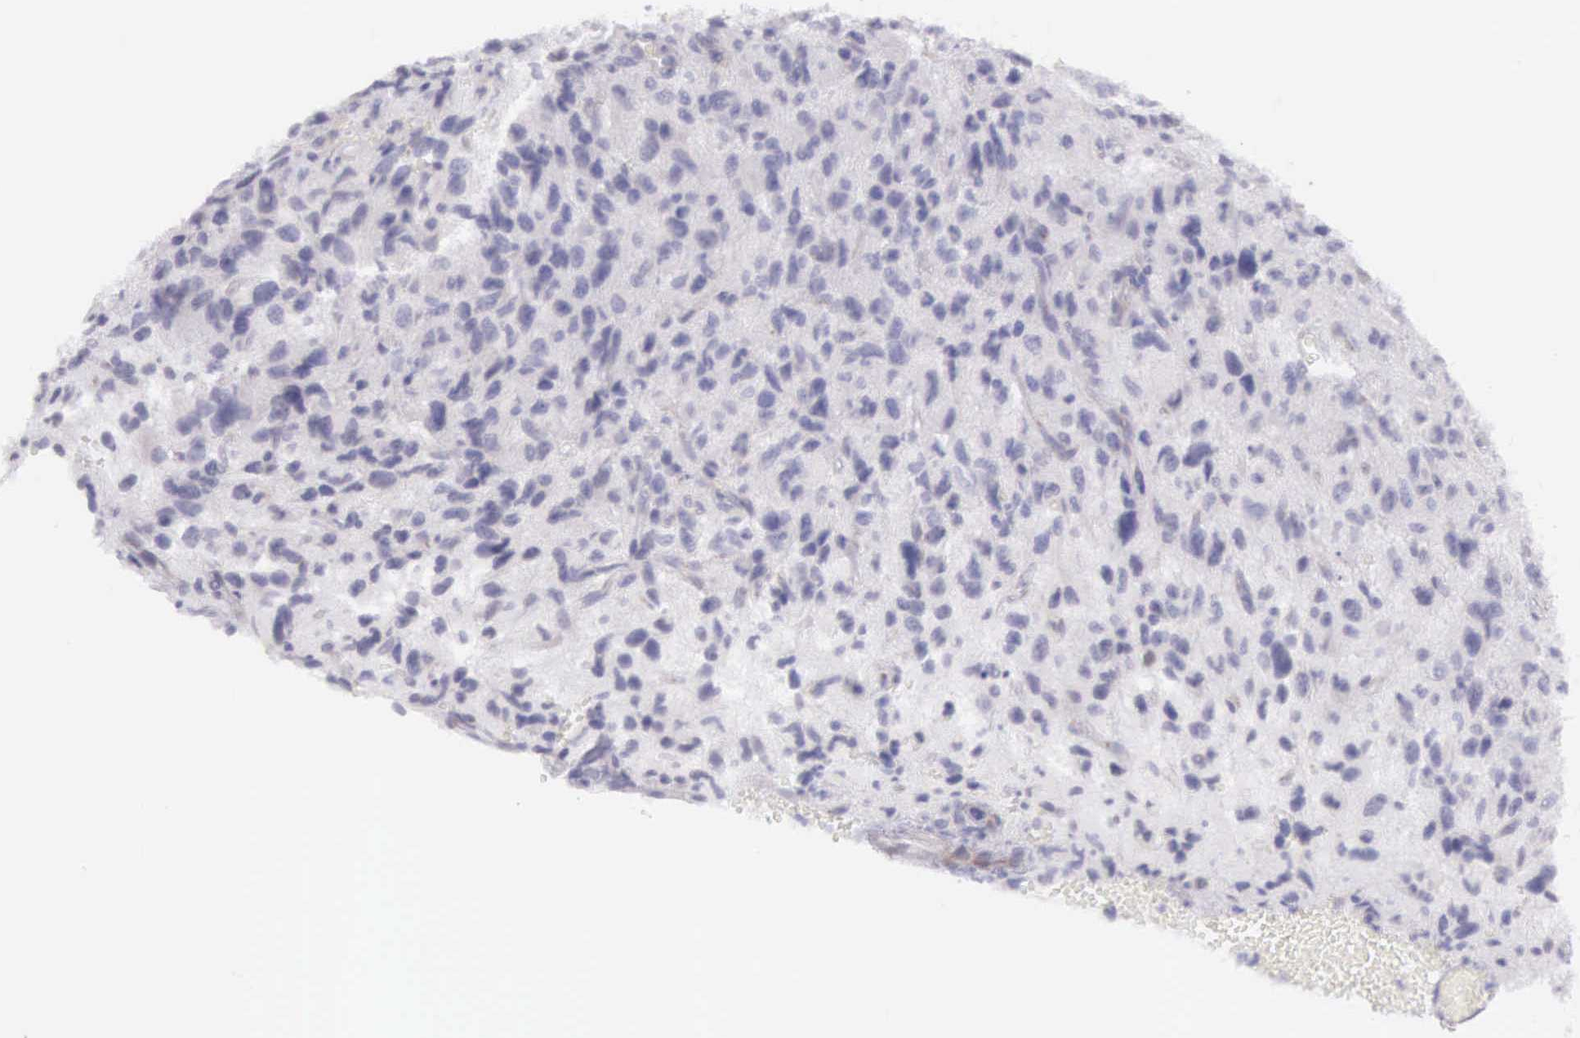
{"staining": {"intensity": "negative", "quantity": "none", "location": "none"}, "tissue": "glioma", "cell_type": "Tumor cells", "image_type": "cancer", "snomed": [{"axis": "morphology", "description": "Glioma, malignant, High grade"}, {"axis": "topography", "description": "Brain"}], "caption": "DAB immunohistochemical staining of high-grade glioma (malignant) reveals no significant positivity in tumor cells.", "gene": "ARFGAP3", "patient": {"sex": "female", "age": 60}}